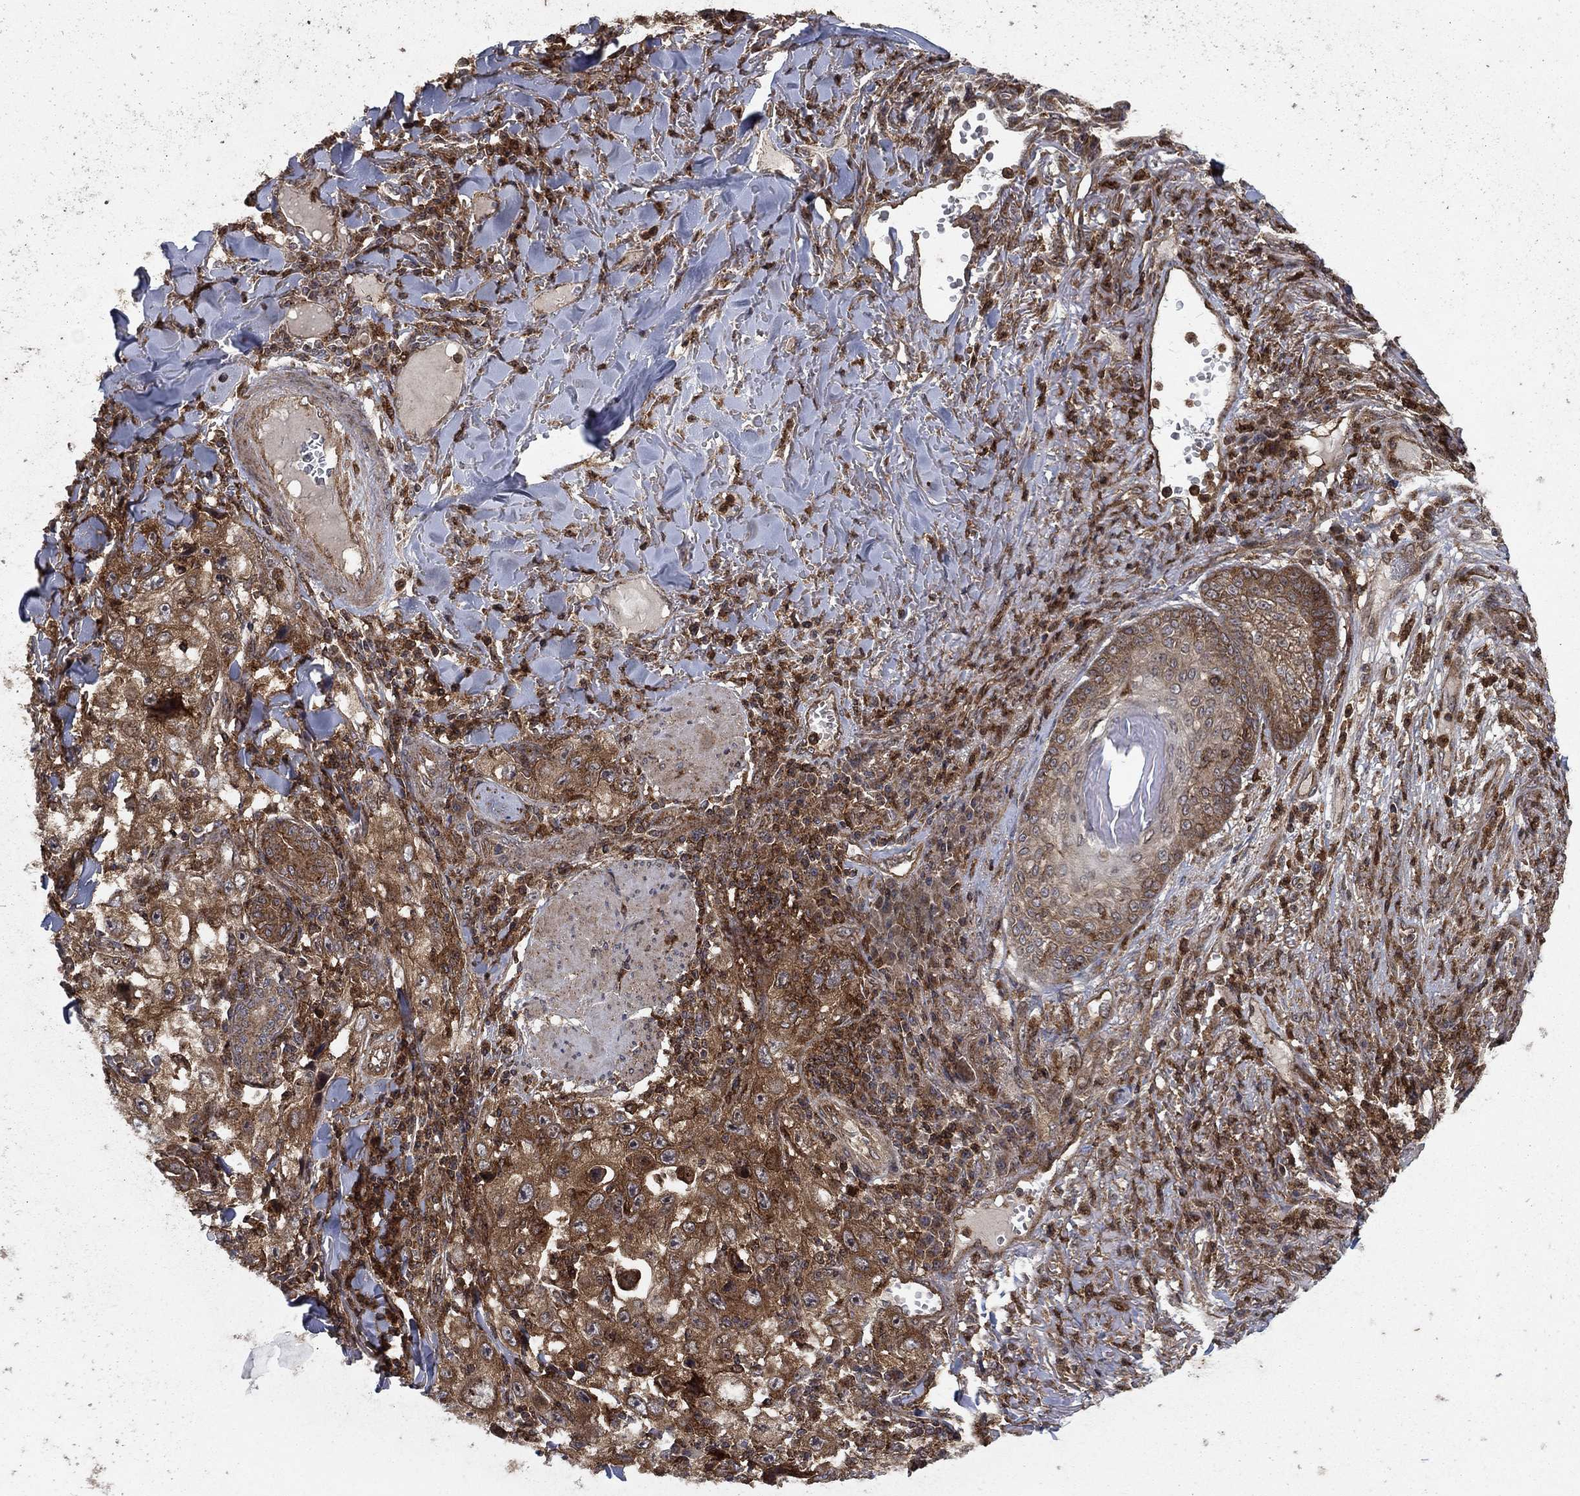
{"staining": {"intensity": "moderate", "quantity": ">75%", "location": "cytoplasmic/membranous"}, "tissue": "skin cancer", "cell_type": "Tumor cells", "image_type": "cancer", "snomed": [{"axis": "morphology", "description": "Squamous cell carcinoma, NOS"}, {"axis": "topography", "description": "Skin"}], "caption": "Immunohistochemical staining of skin cancer (squamous cell carcinoma) exhibits moderate cytoplasmic/membranous protein staining in approximately >75% of tumor cells.", "gene": "IFI35", "patient": {"sex": "male", "age": 82}}